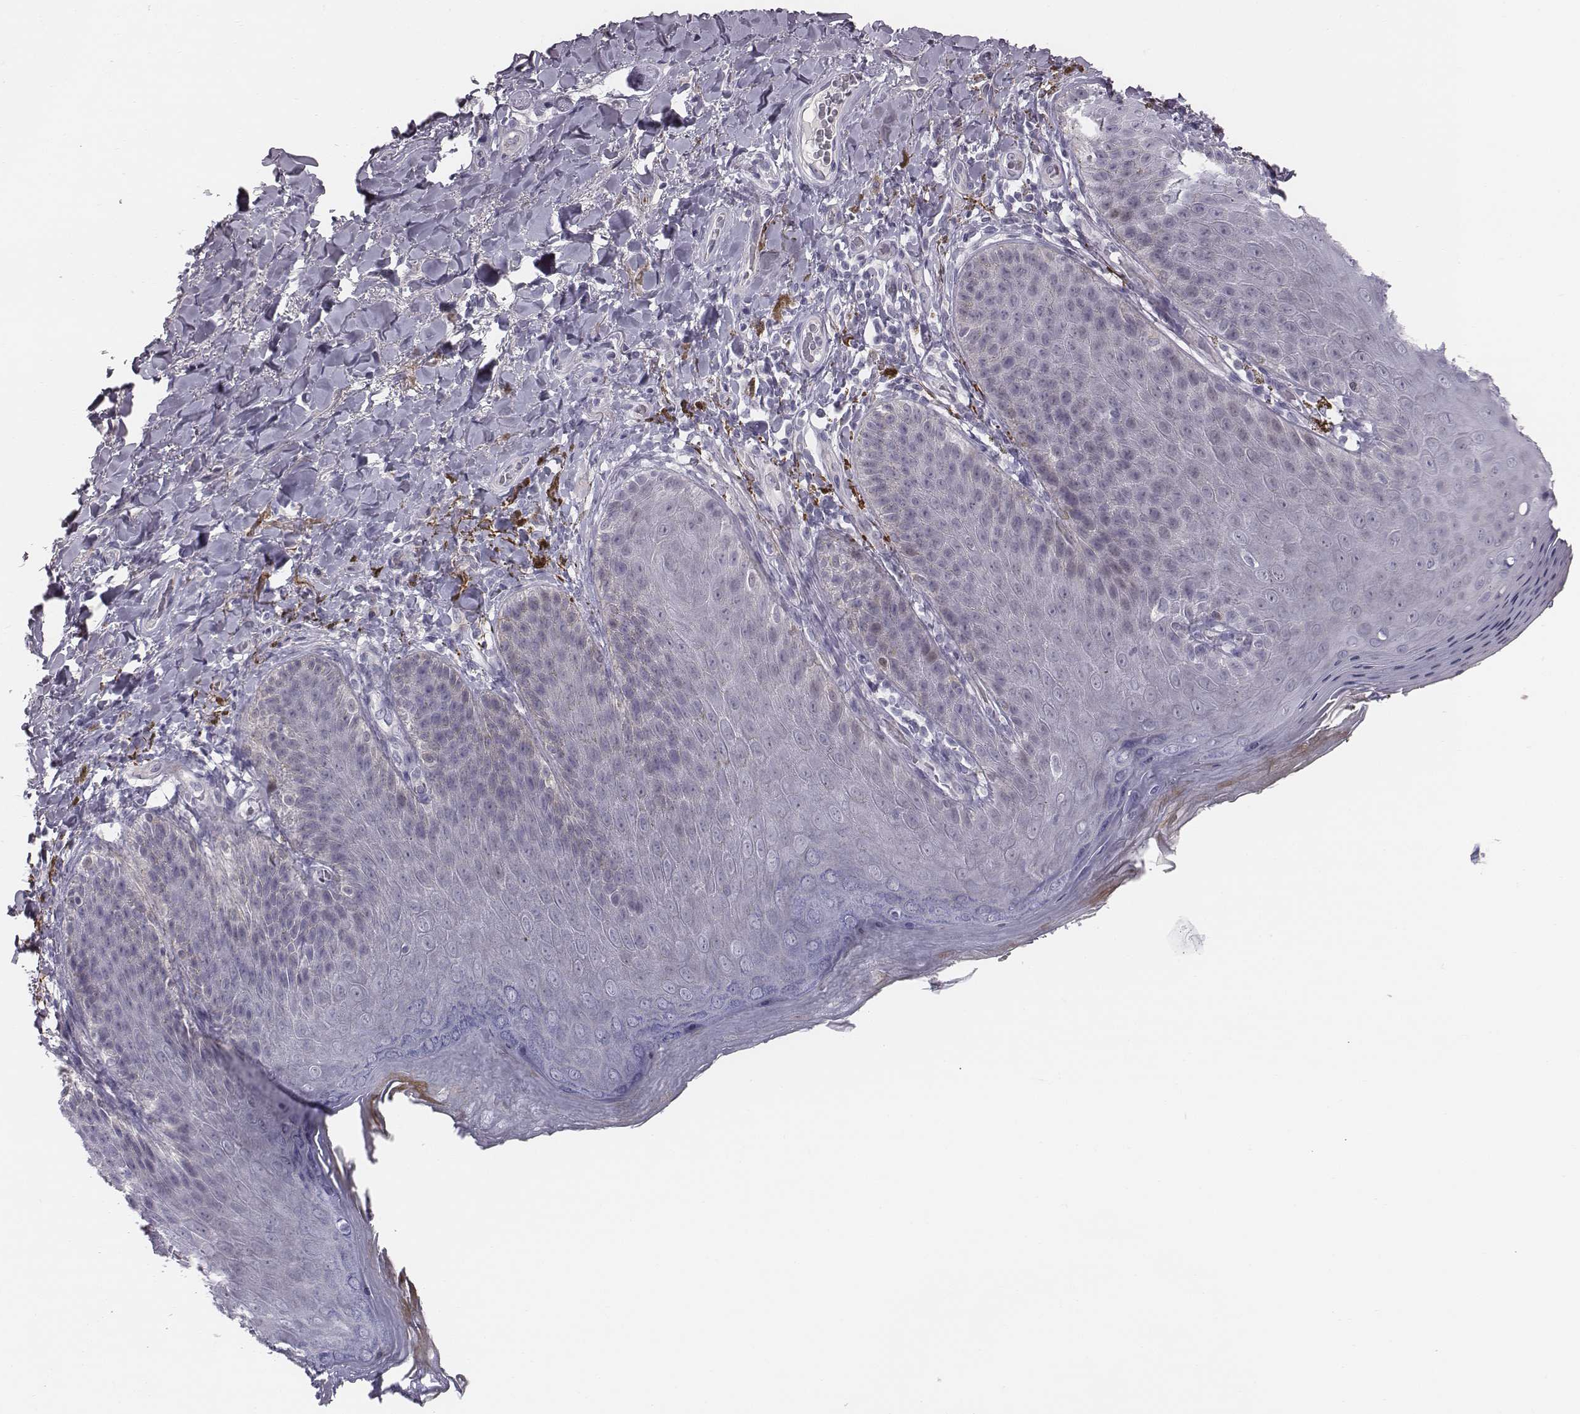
{"staining": {"intensity": "negative", "quantity": "none", "location": "none"}, "tissue": "skin", "cell_type": "Epidermal cells", "image_type": "normal", "snomed": [{"axis": "morphology", "description": "Normal tissue, NOS"}, {"axis": "topography", "description": "Anal"}], "caption": "The image reveals no staining of epidermal cells in normal skin.", "gene": "CACNG4", "patient": {"sex": "male", "age": 53}}